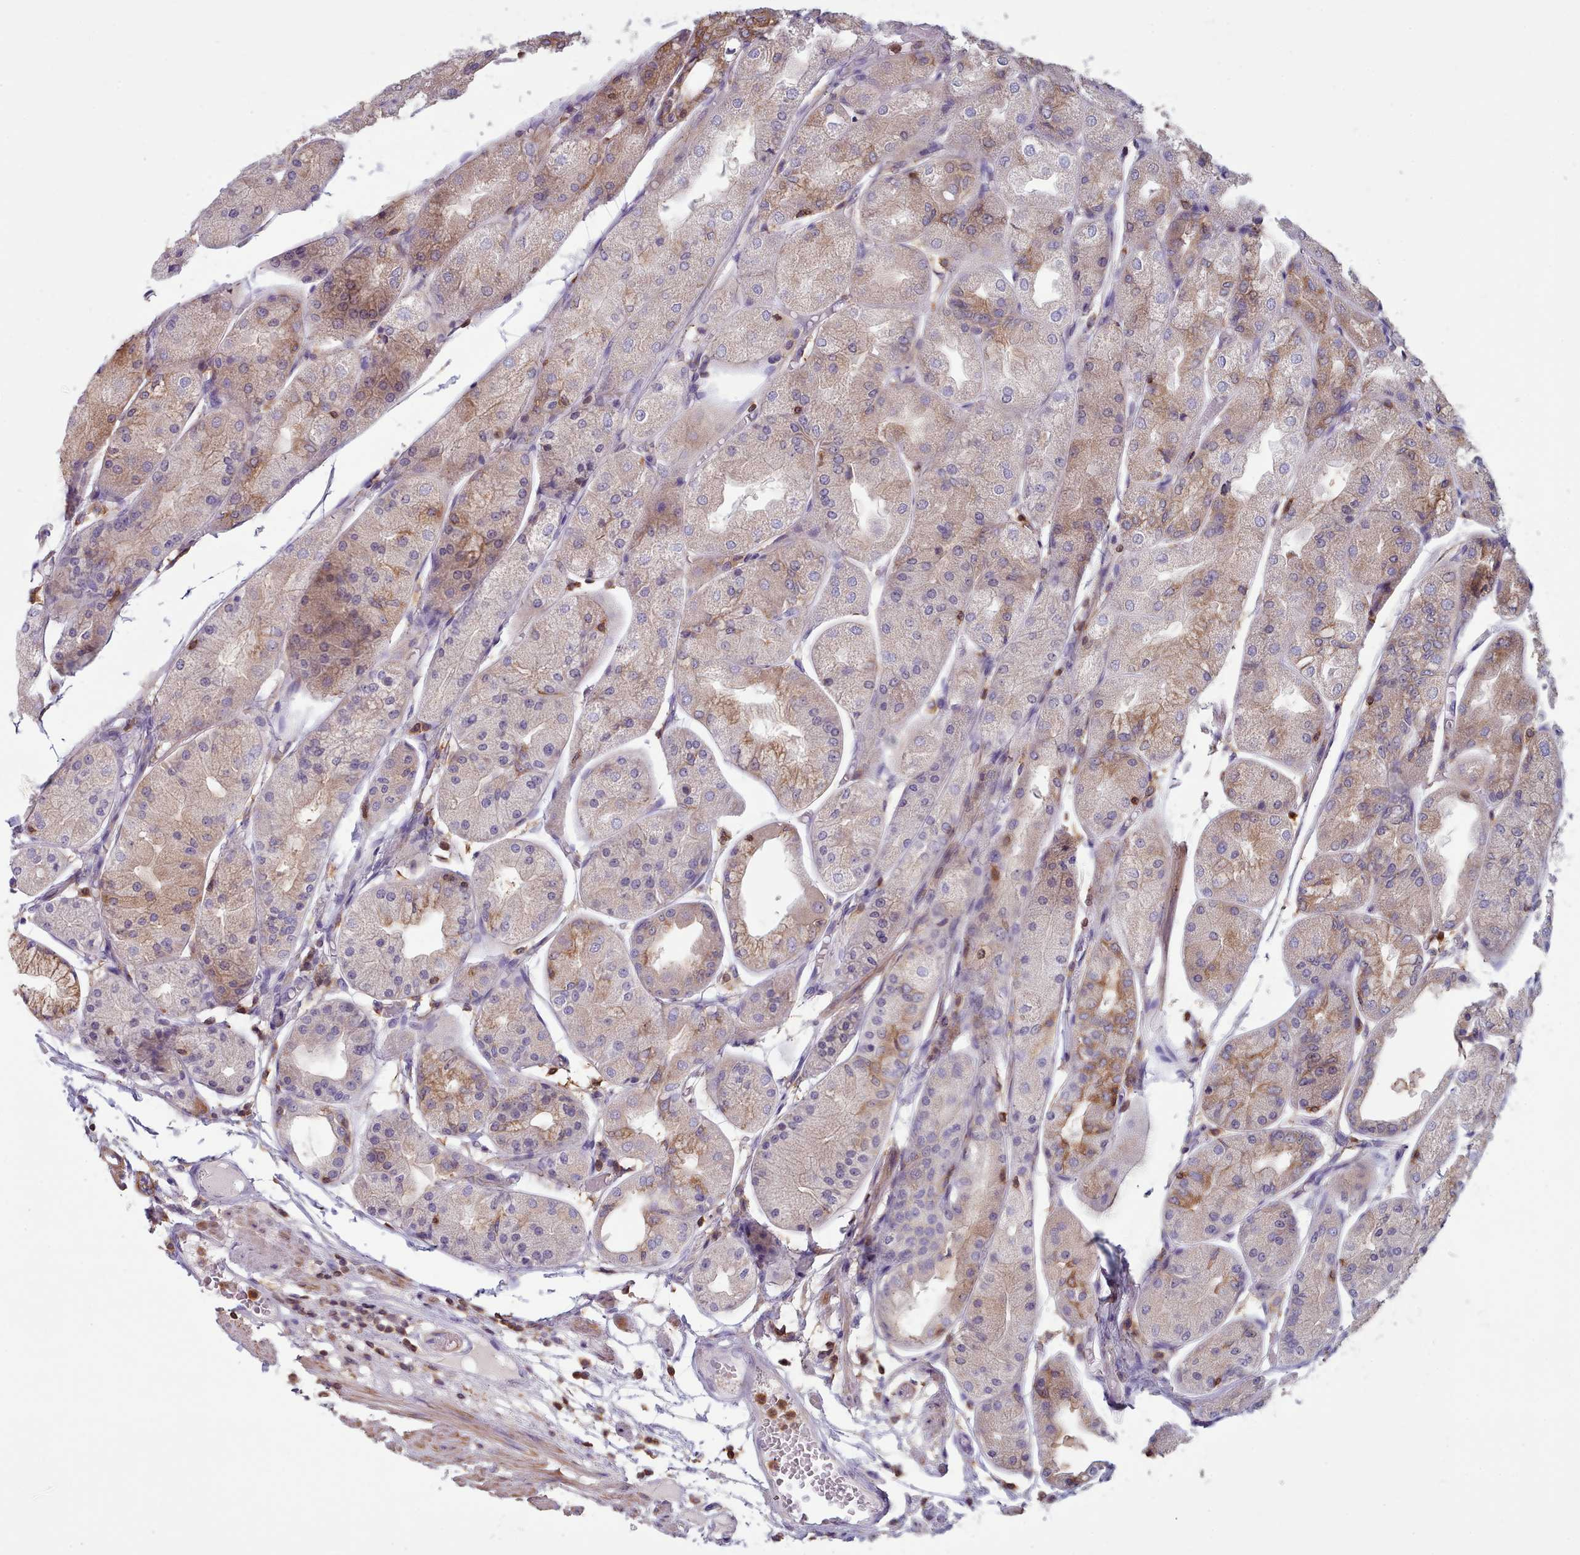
{"staining": {"intensity": "moderate", "quantity": "25%-75%", "location": "cytoplasmic/membranous"}, "tissue": "stomach", "cell_type": "Glandular cells", "image_type": "normal", "snomed": [{"axis": "morphology", "description": "Normal tissue, NOS"}, {"axis": "topography", "description": "Stomach, upper"}], "caption": "Immunohistochemistry (IHC) photomicrograph of normal stomach: human stomach stained using immunohistochemistry displays medium levels of moderate protein expression localized specifically in the cytoplasmic/membranous of glandular cells, appearing as a cytoplasmic/membranous brown color.", "gene": "RAC1", "patient": {"sex": "male", "age": 72}}